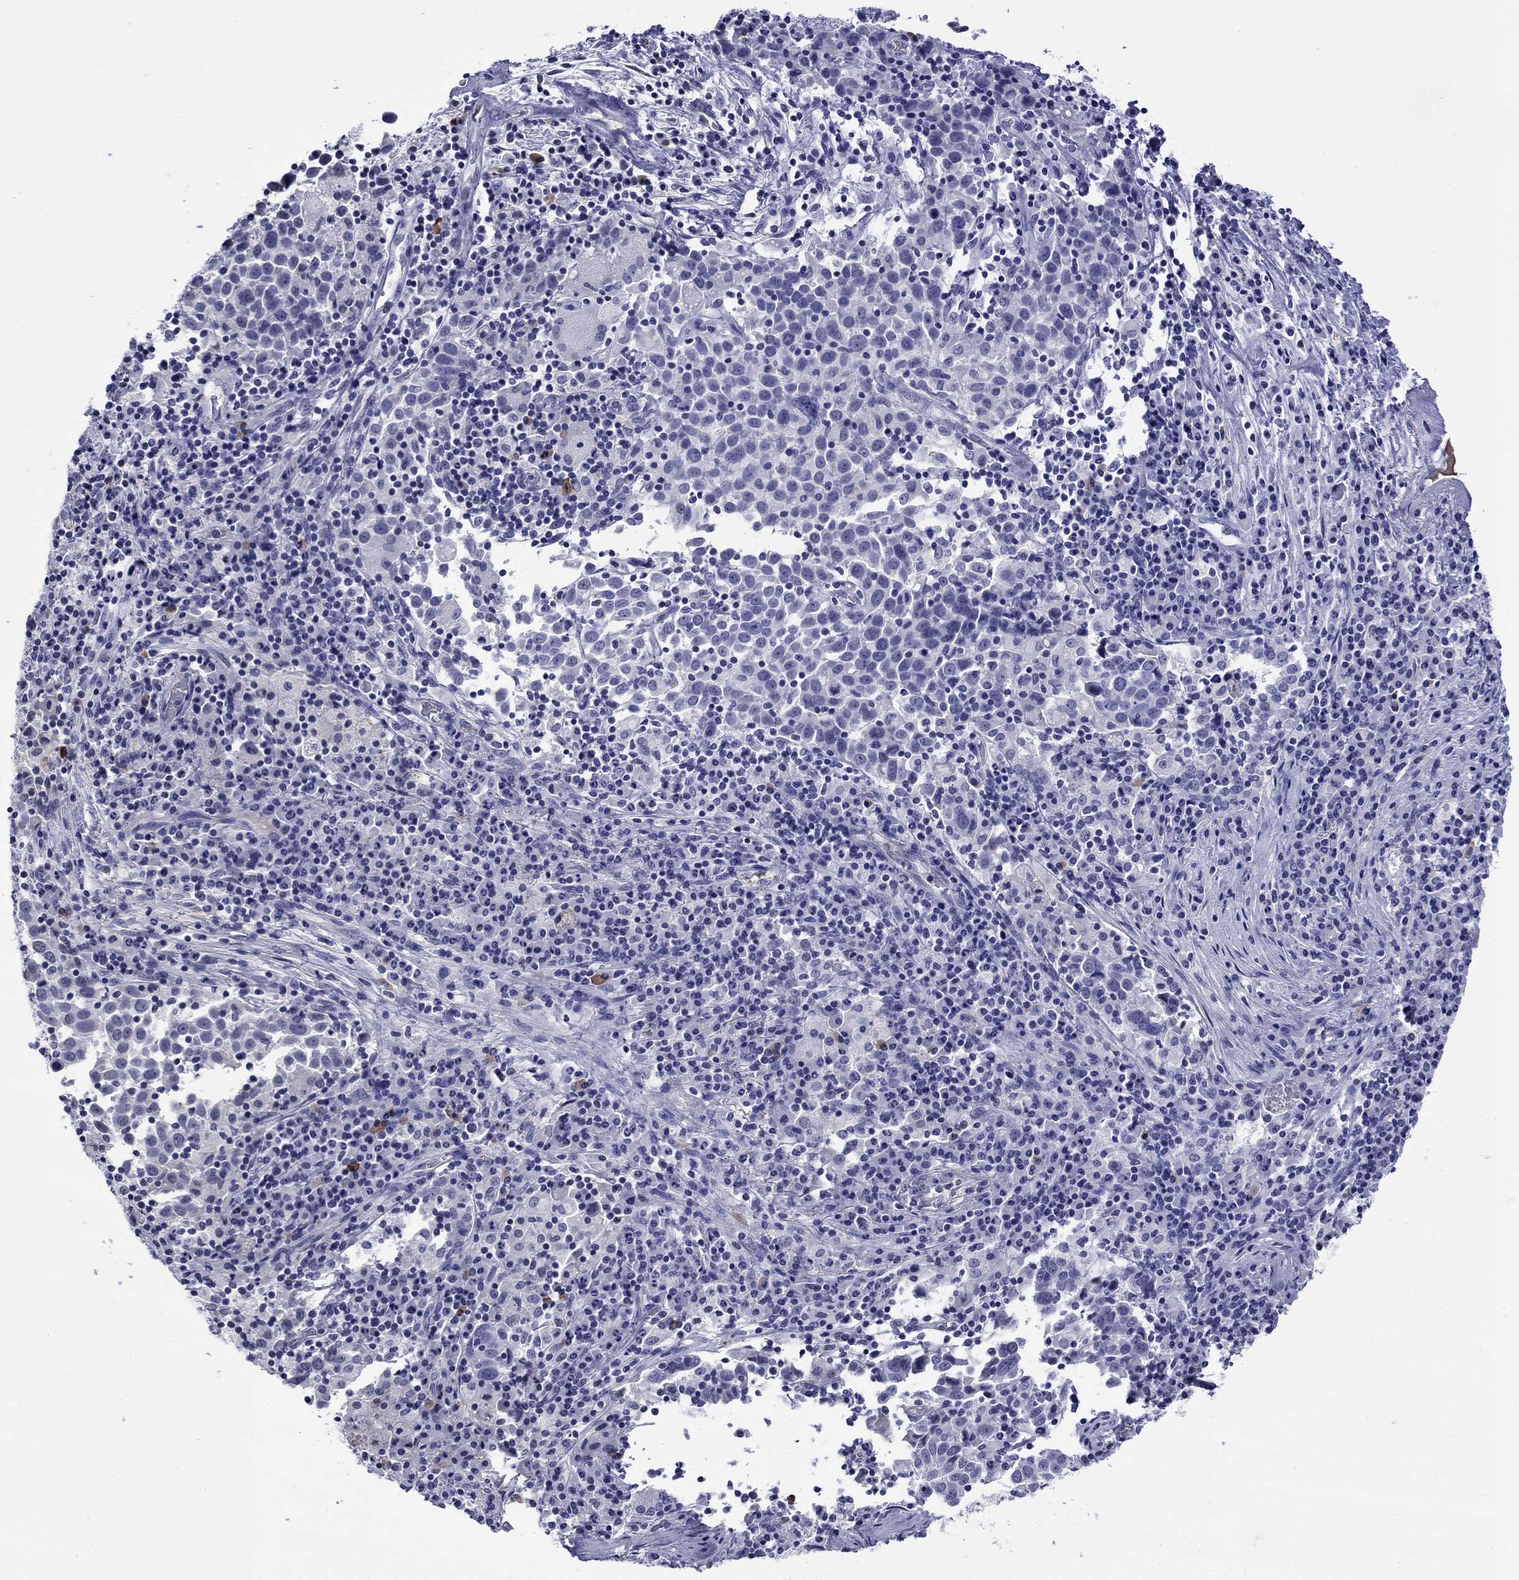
{"staining": {"intensity": "negative", "quantity": "none", "location": "none"}, "tissue": "lung cancer", "cell_type": "Tumor cells", "image_type": "cancer", "snomed": [{"axis": "morphology", "description": "Squamous cell carcinoma, NOS"}, {"axis": "topography", "description": "Lung"}], "caption": "IHC photomicrograph of neoplastic tissue: human lung squamous cell carcinoma stained with DAB (3,3'-diaminobenzidine) shows no significant protein expression in tumor cells.", "gene": "APOA2", "patient": {"sex": "male", "age": 57}}